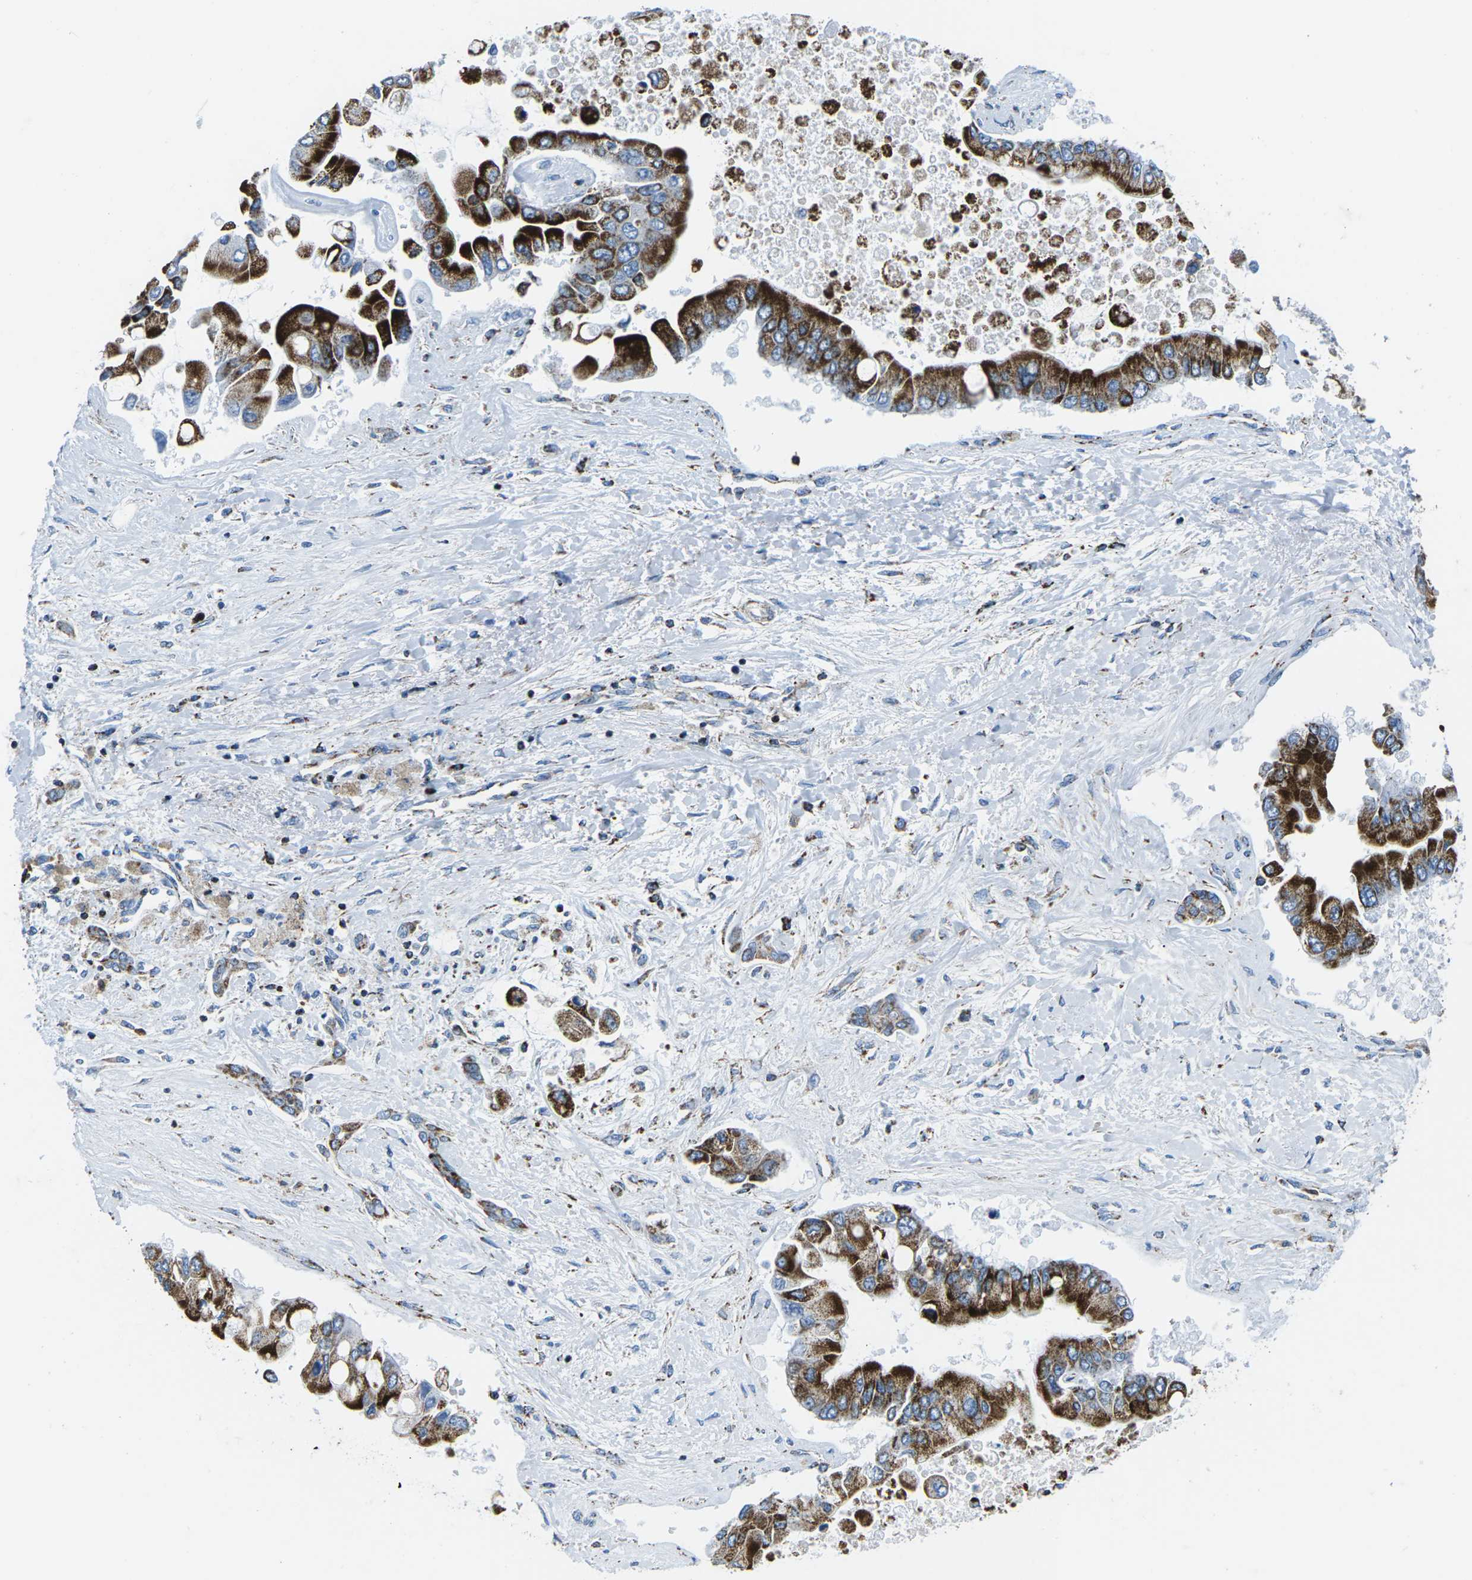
{"staining": {"intensity": "strong", "quantity": ">75%", "location": "cytoplasmic/membranous"}, "tissue": "liver cancer", "cell_type": "Tumor cells", "image_type": "cancer", "snomed": [{"axis": "morphology", "description": "Cholangiocarcinoma"}, {"axis": "topography", "description": "Liver"}], "caption": "Brown immunohistochemical staining in human liver cholangiocarcinoma displays strong cytoplasmic/membranous positivity in approximately >75% of tumor cells. (Stains: DAB in brown, nuclei in blue, Microscopy: brightfield microscopy at high magnification).", "gene": "COX6C", "patient": {"sex": "male", "age": 50}}